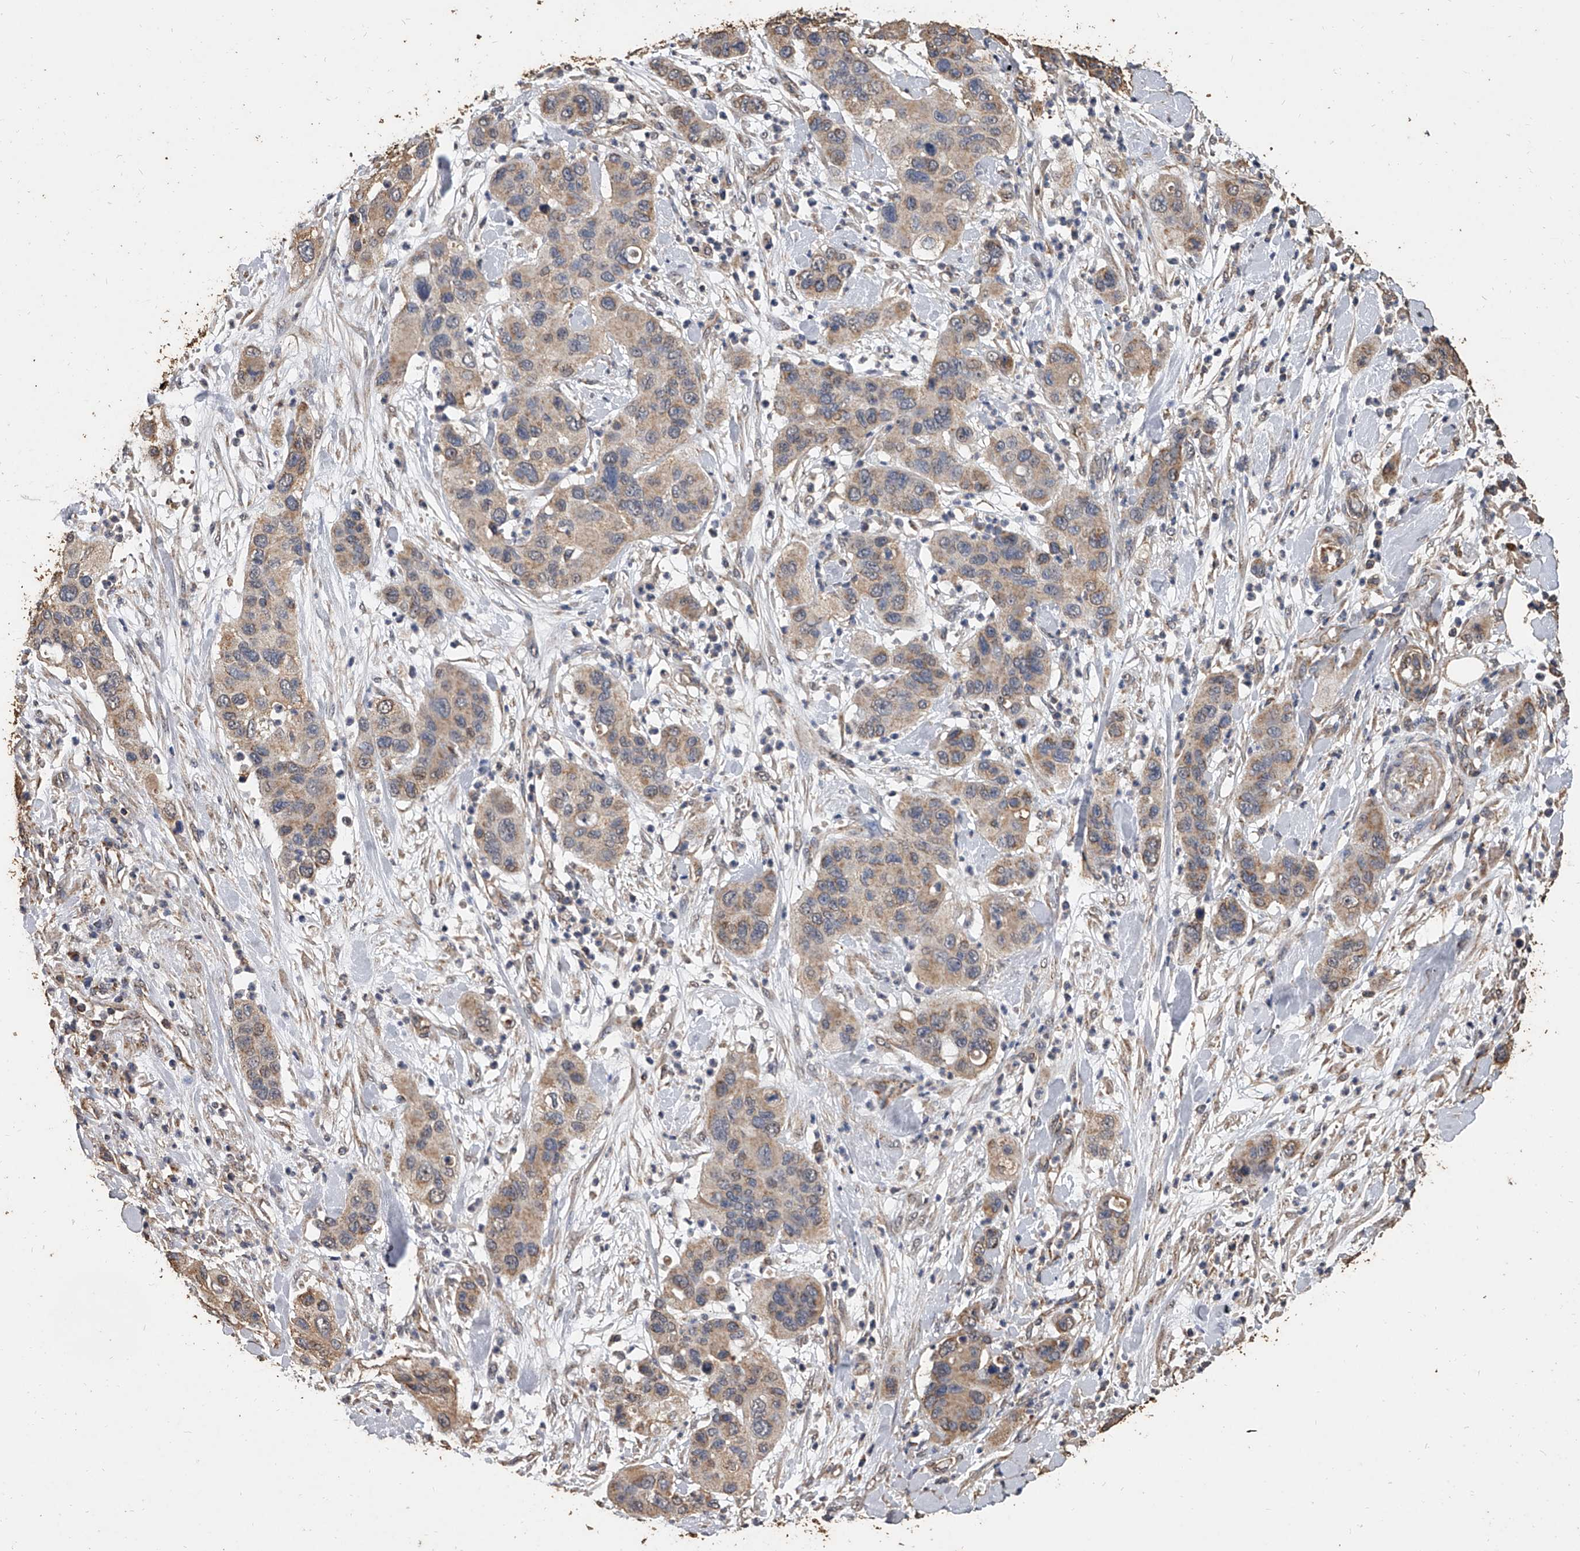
{"staining": {"intensity": "moderate", "quantity": "25%-75%", "location": "cytoplasmic/membranous"}, "tissue": "pancreatic cancer", "cell_type": "Tumor cells", "image_type": "cancer", "snomed": [{"axis": "morphology", "description": "Adenocarcinoma, NOS"}, {"axis": "topography", "description": "Pancreas"}], "caption": "Immunohistochemistry histopathology image of human pancreatic cancer (adenocarcinoma) stained for a protein (brown), which demonstrates medium levels of moderate cytoplasmic/membranous expression in approximately 25%-75% of tumor cells.", "gene": "MRPL28", "patient": {"sex": "female", "age": 71}}